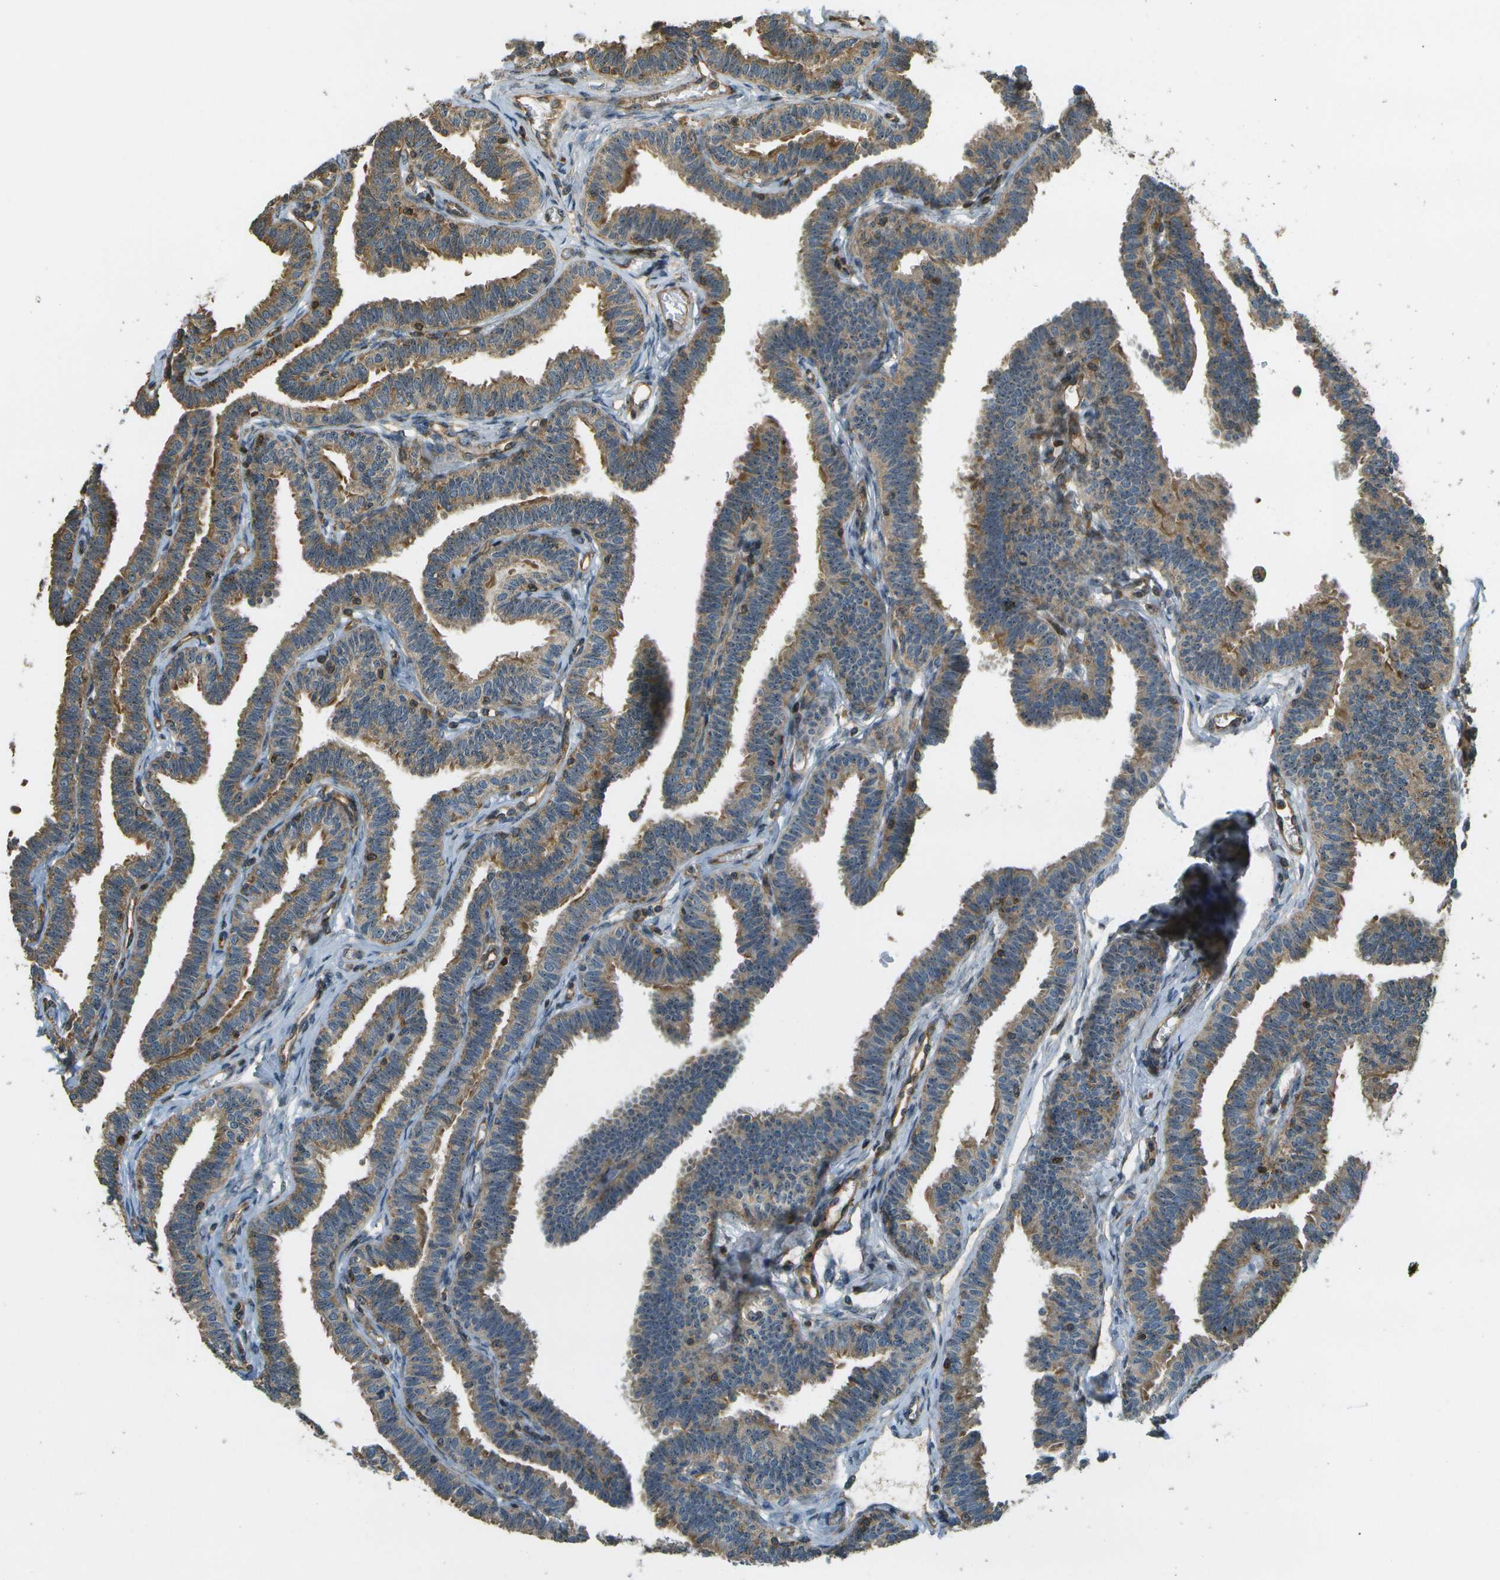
{"staining": {"intensity": "moderate", "quantity": ">75%", "location": "cytoplasmic/membranous,nuclear"}, "tissue": "fallopian tube", "cell_type": "Glandular cells", "image_type": "normal", "snomed": [{"axis": "morphology", "description": "Normal tissue, NOS"}, {"axis": "topography", "description": "Fallopian tube"}, {"axis": "topography", "description": "Ovary"}], "caption": "Protein expression analysis of normal fallopian tube exhibits moderate cytoplasmic/membranous,nuclear staining in about >75% of glandular cells. (DAB (3,3'-diaminobenzidine) = brown stain, brightfield microscopy at high magnification).", "gene": "LRP12", "patient": {"sex": "female", "age": 23}}